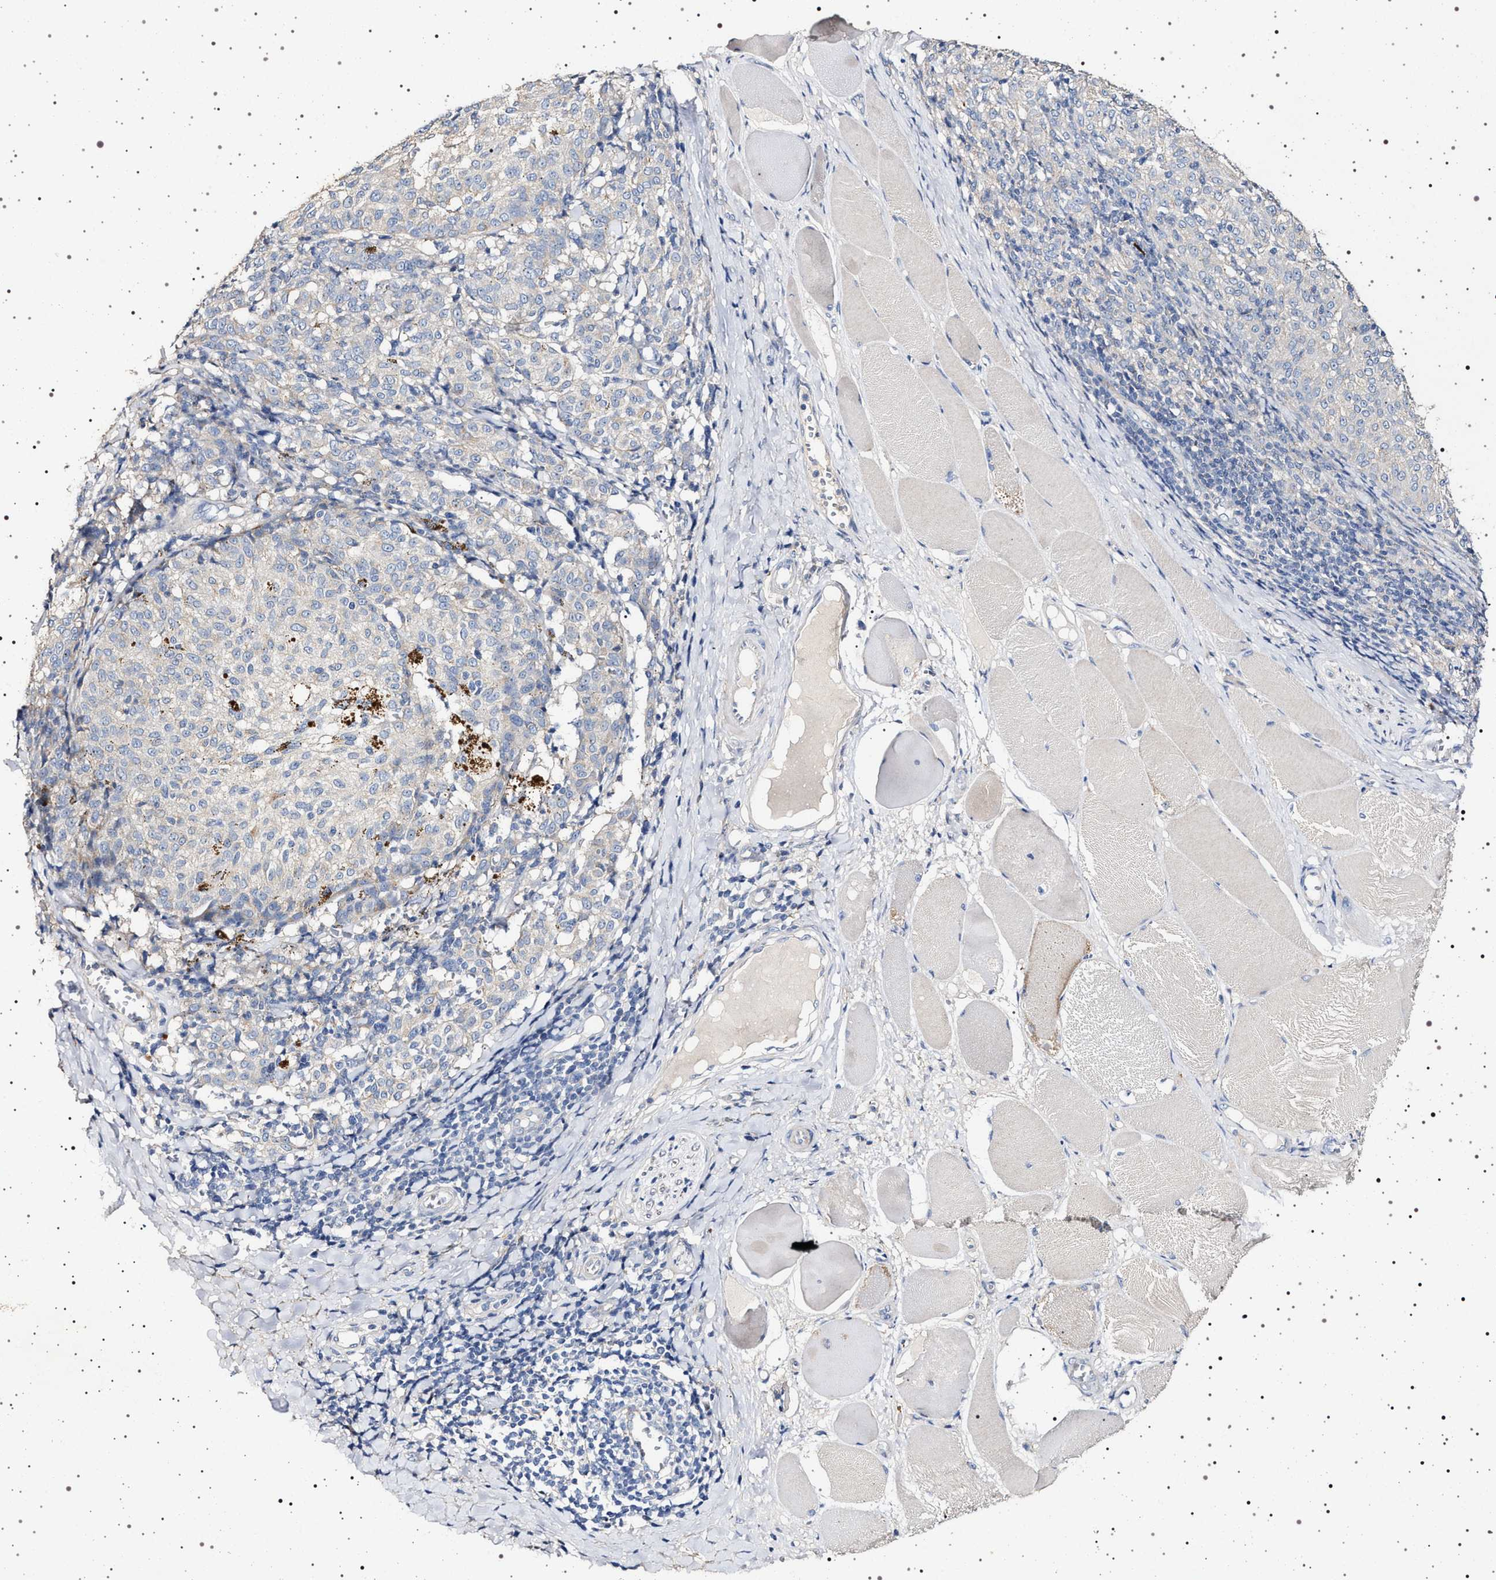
{"staining": {"intensity": "negative", "quantity": "none", "location": "none"}, "tissue": "melanoma", "cell_type": "Tumor cells", "image_type": "cancer", "snomed": [{"axis": "morphology", "description": "Malignant melanoma, NOS"}, {"axis": "topography", "description": "Skin"}], "caption": "This is an IHC histopathology image of melanoma. There is no staining in tumor cells.", "gene": "NAALADL2", "patient": {"sex": "female", "age": 72}}